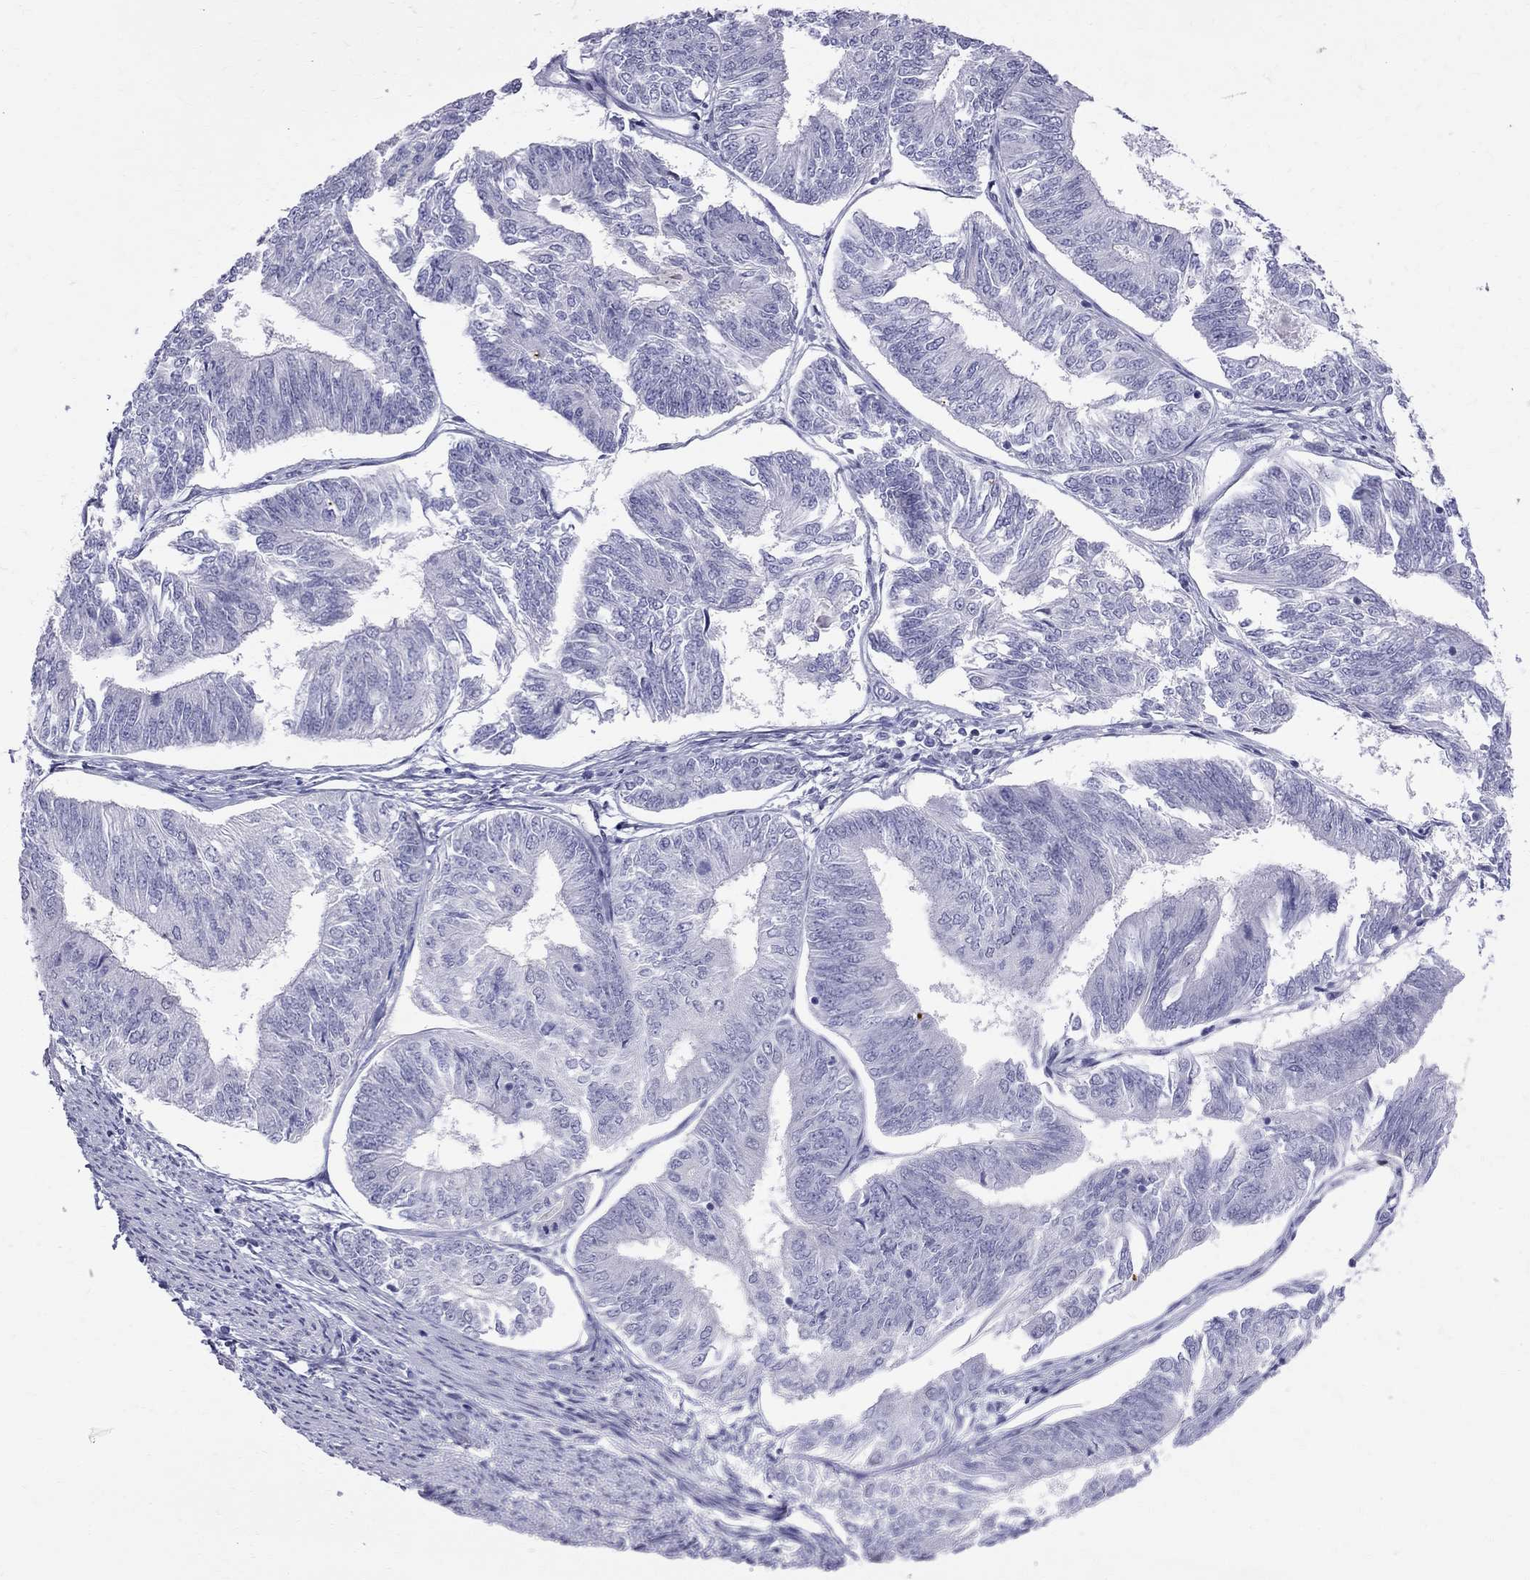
{"staining": {"intensity": "negative", "quantity": "none", "location": "none"}, "tissue": "endometrial cancer", "cell_type": "Tumor cells", "image_type": "cancer", "snomed": [{"axis": "morphology", "description": "Adenocarcinoma, NOS"}, {"axis": "topography", "description": "Endometrium"}], "caption": "An image of human endometrial adenocarcinoma is negative for staining in tumor cells.", "gene": "MUC15", "patient": {"sex": "female", "age": 58}}